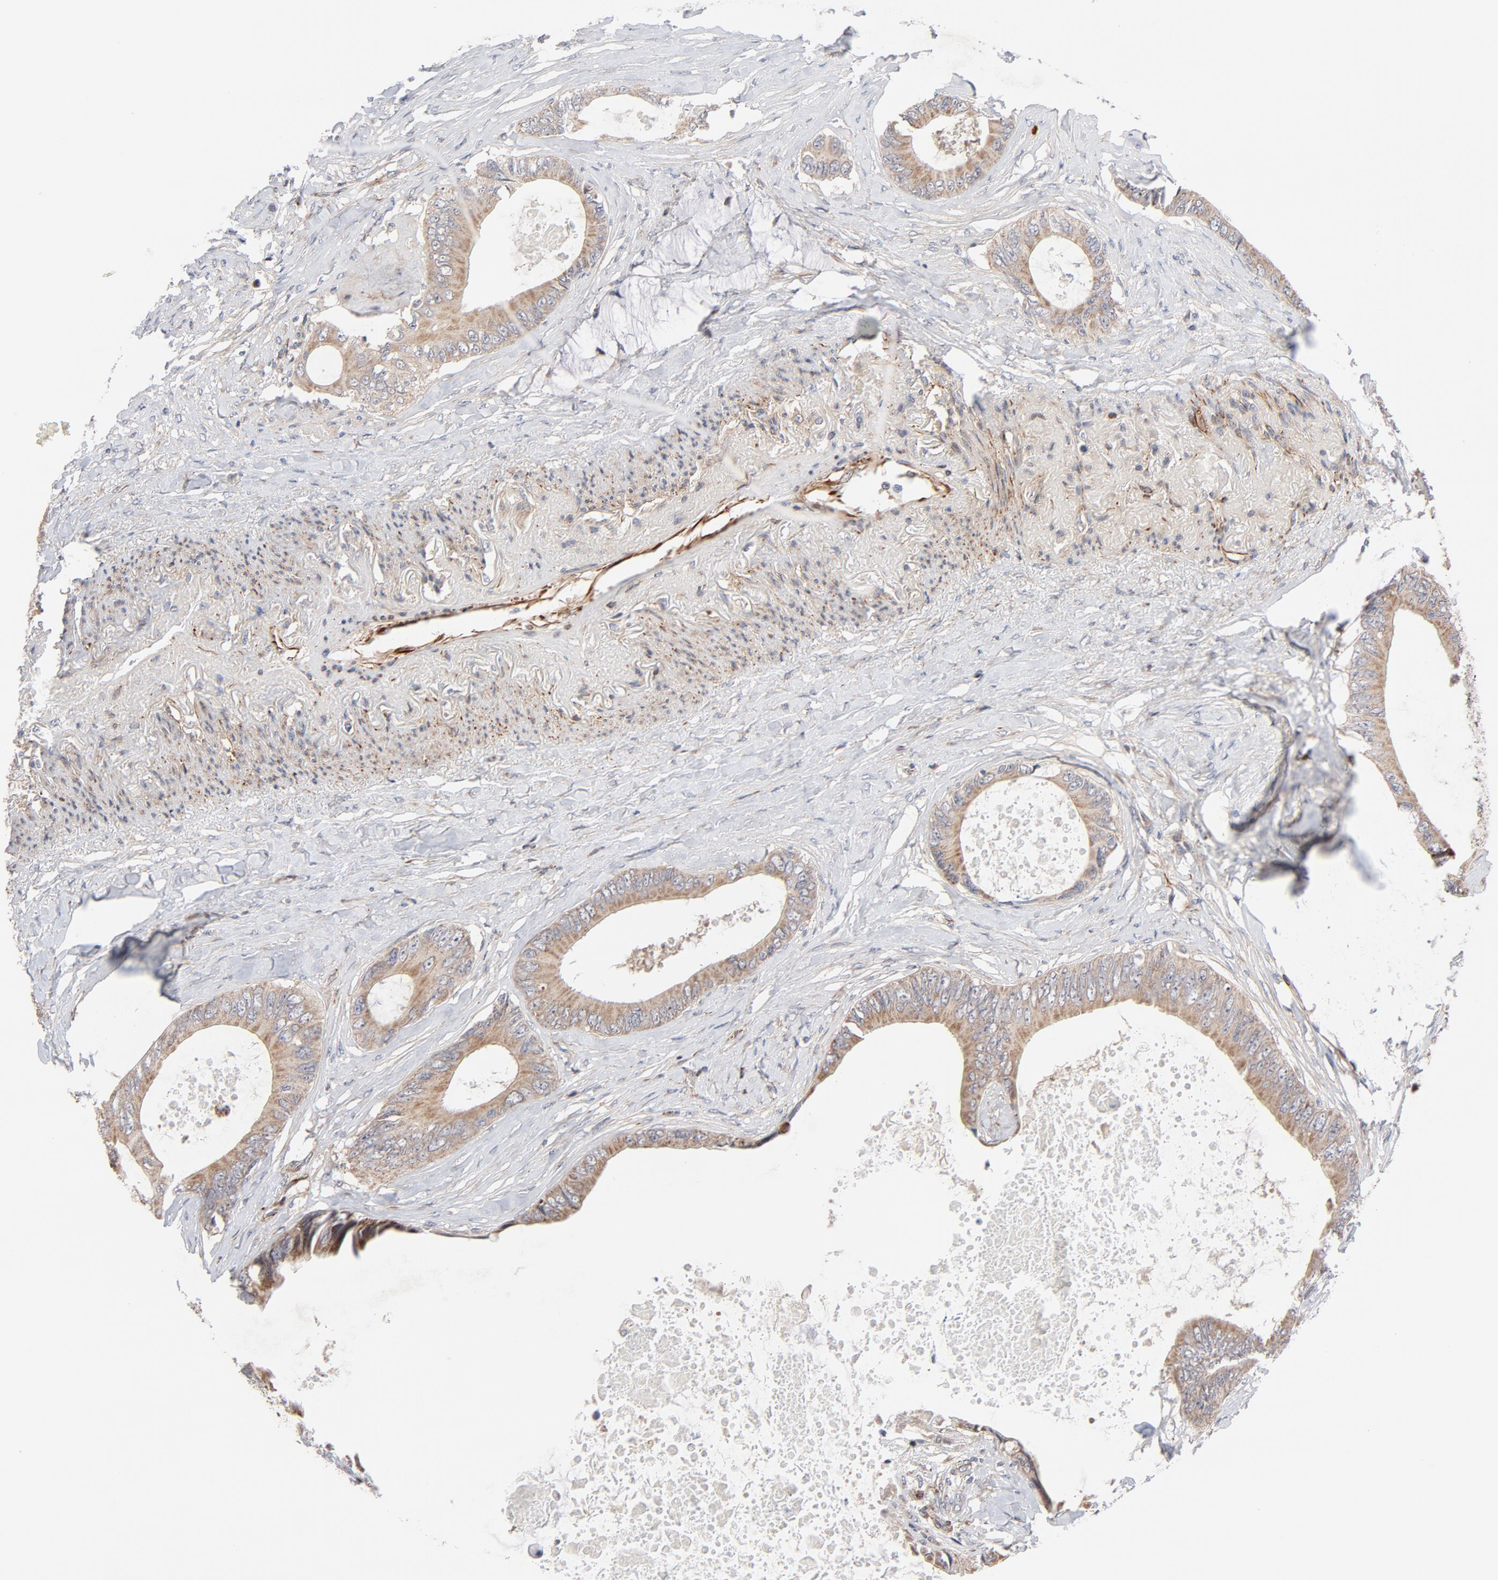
{"staining": {"intensity": "weak", "quantity": ">75%", "location": "cytoplasmic/membranous"}, "tissue": "colorectal cancer", "cell_type": "Tumor cells", "image_type": "cancer", "snomed": [{"axis": "morphology", "description": "Normal tissue, NOS"}, {"axis": "morphology", "description": "Adenocarcinoma, NOS"}, {"axis": "topography", "description": "Rectum"}, {"axis": "topography", "description": "Peripheral nerve tissue"}], "caption": "High-power microscopy captured an immunohistochemistry histopathology image of colorectal adenocarcinoma, revealing weak cytoplasmic/membranous staining in approximately >75% of tumor cells.", "gene": "DNAAF2", "patient": {"sex": "female", "age": 77}}